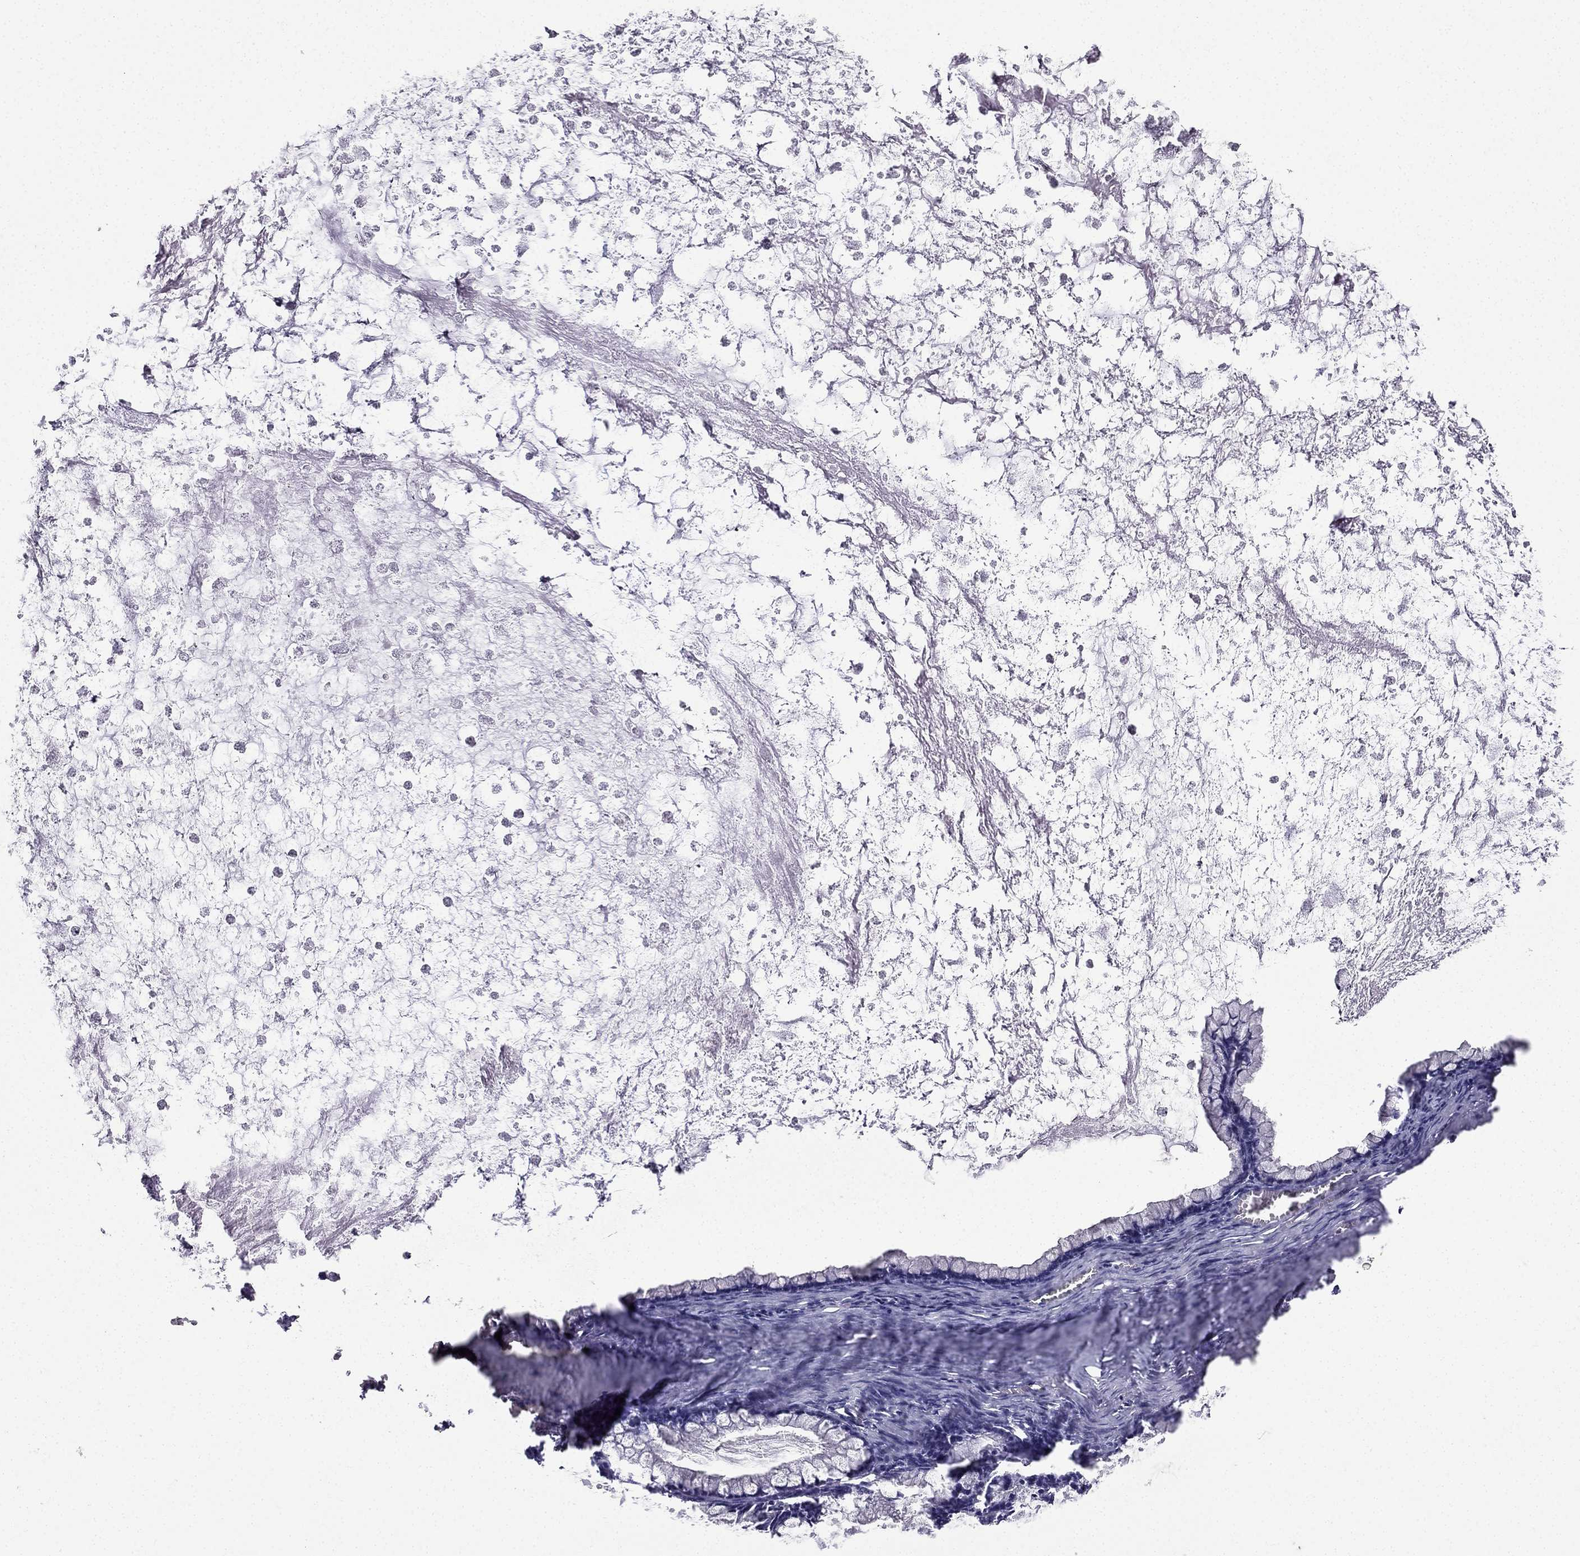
{"staining": {"intensity": "negative", "quantity": "none", "location": "none"}, "tissue": "ovarian cancer", "cell_type": "Tumor cells", "image_type": "cancer", "snomed": [{"axis": "morphology", "description": "Cystadenocarcinoma, mucinous, NOS"}, {"axis": "topography", "description": "Ovary"}], "caption": "DAB immunohistochemical staining of ovarian cancer (mucinous cystadenocarcinoma) exhibits no significant expression in tumor cells.", "gene": "SLC6A2", "patient": {"sex": "female", "age": 67}}